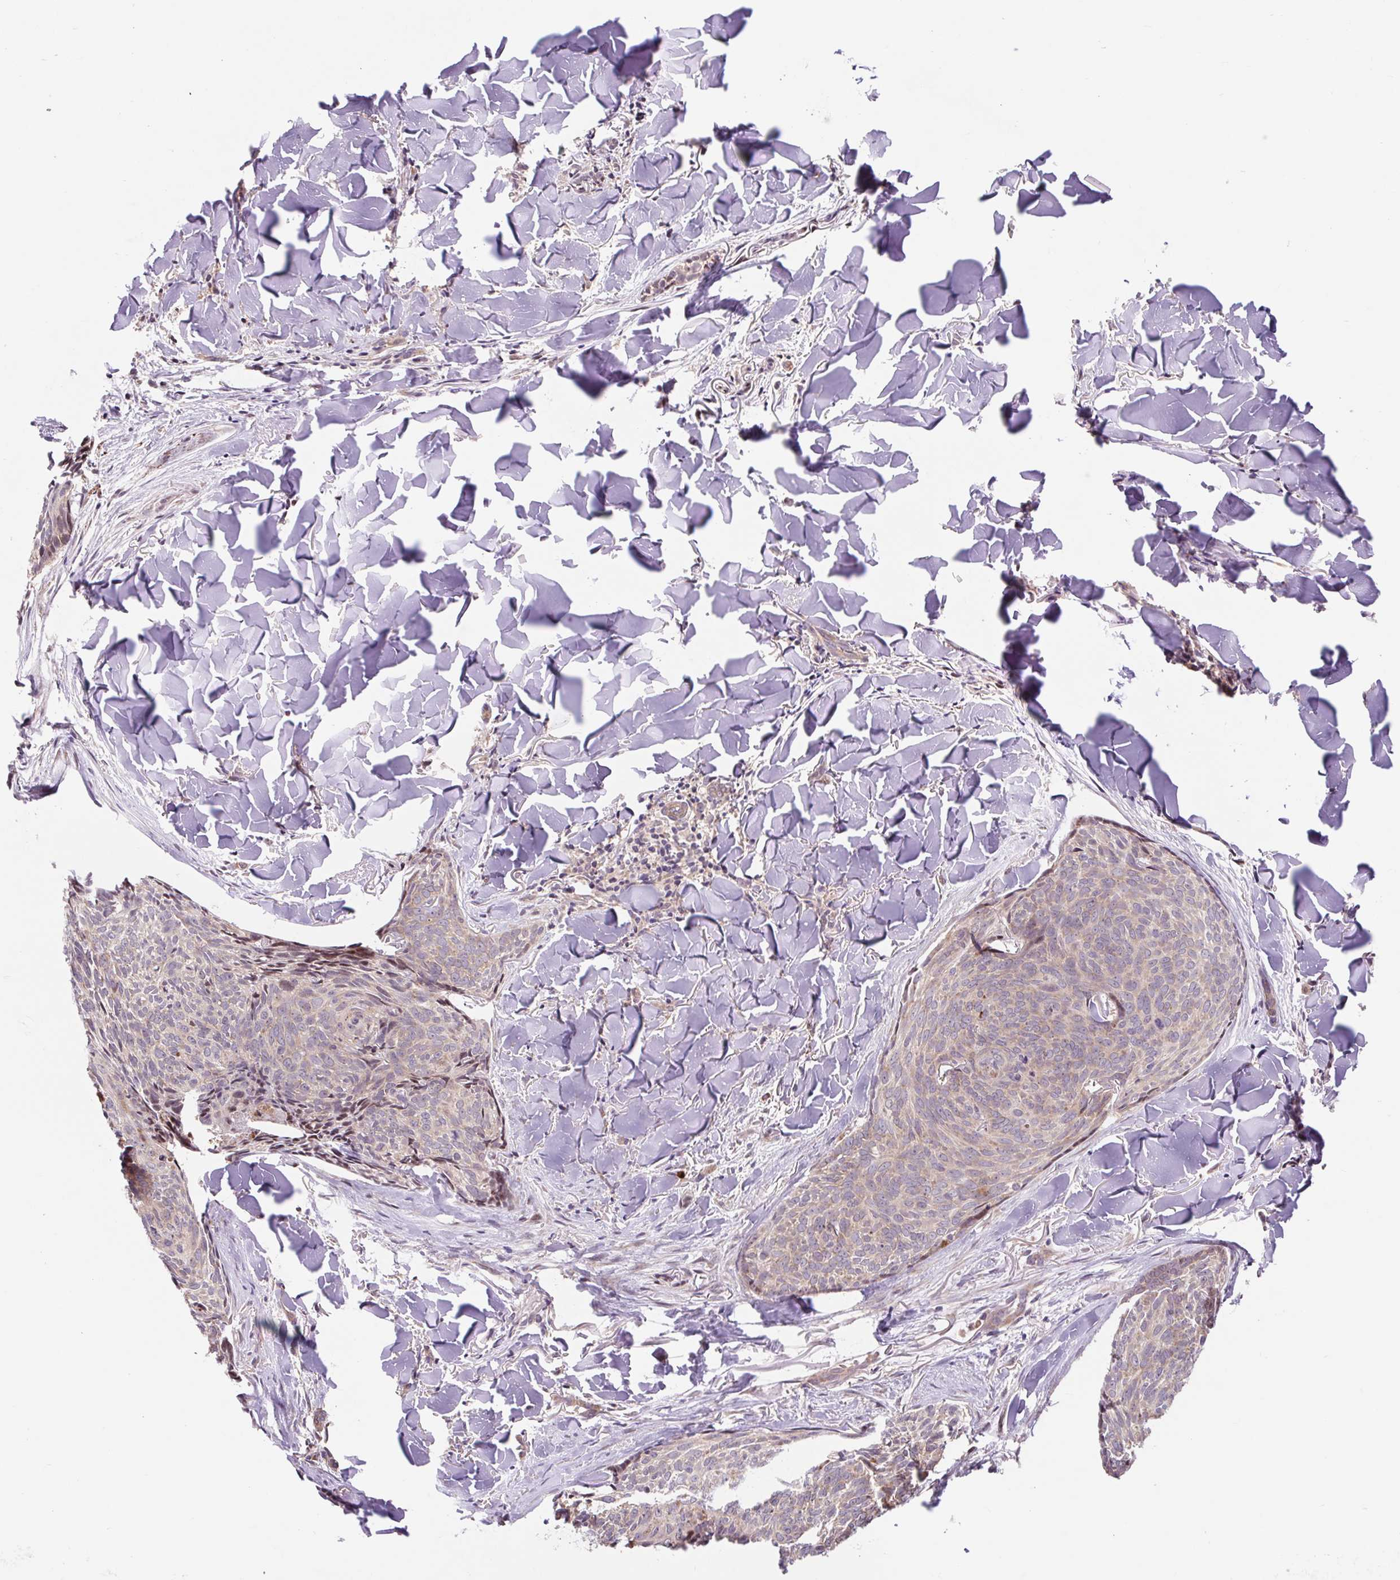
{"staining": {"intensity": "weak", "quantity": "25%-75%", "location": "cytoplasmic/membranous"}, "tissue": "skin cancer", "cell_type": "Tumor cells", "image_type": "cancer", "snomed": [{"axis": "morphology", "description": "Basal cell carcinoma"}, {"axis": "topography", "description": "Skin"}], "caption": "About 25%-75% of tumor cells in basal cell carcinoma (skin) reveal weak cytoplasmic/membranous protein staining as visualized by brown immunohistochemical staining.", "gene": "HFE", "patient": {"sex": "female", "age": 82}}